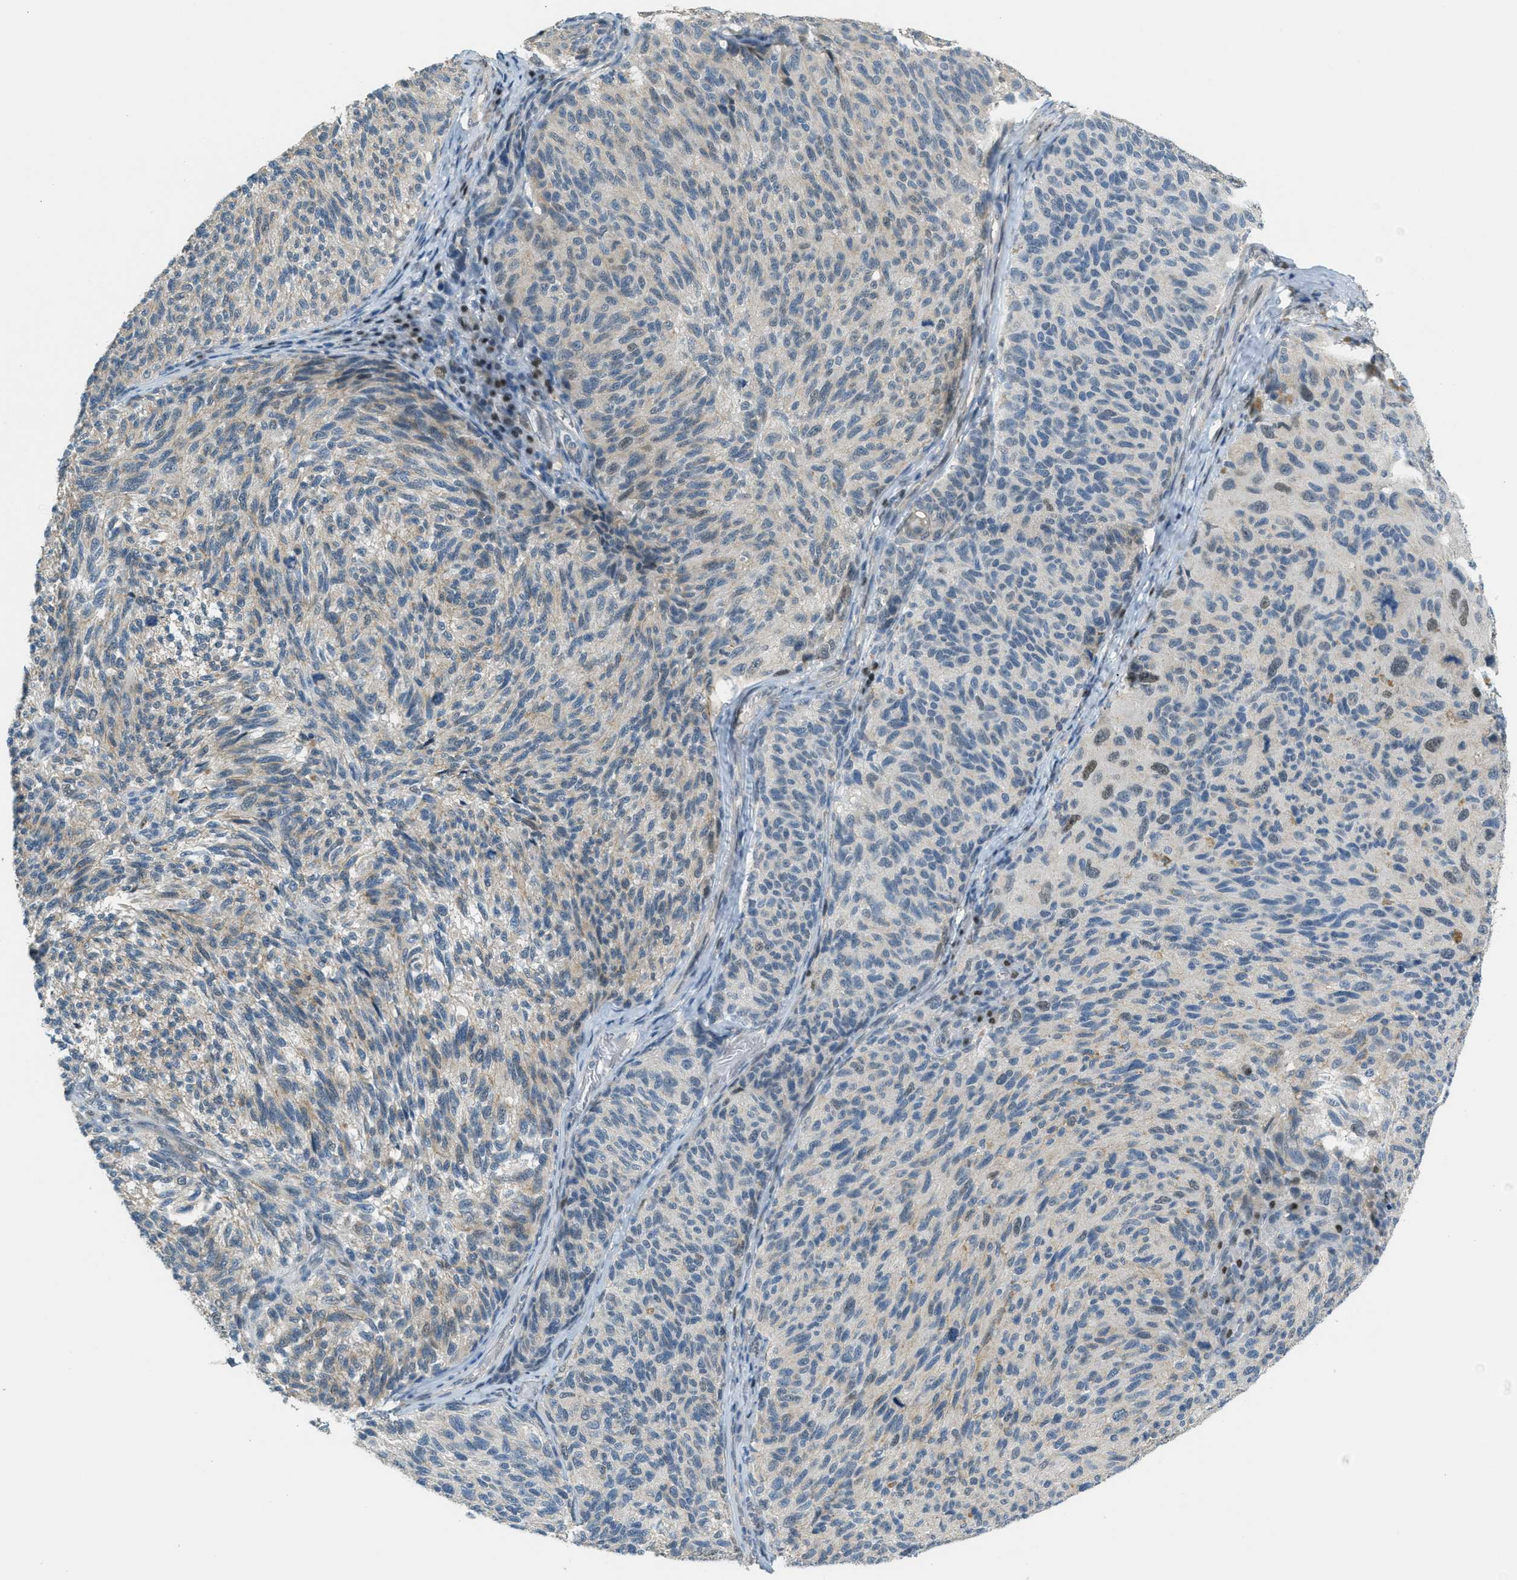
{"staining": {"intensity": "weak", "quantity": "25%-75%", "location": "cytoplasmic/membranous"}, "tissue": "melanoma", "cell_type": "Tumor cells", "image_type": "cancer", "snomed": [{"axis": "morphology", "description": "Malignant melanoma, NOS"}, {"axis": "topography", "description": "Skin"}], "caption": "A high-resolution image shows immunohistochemistry (IHC) staining of melanoma, which reveals weak cytoplasmic/membranous positivity in approximately 25%-75% of tumor cells.", "gene": "TCF3", "patient": {"sex": "female", "age": 73}}